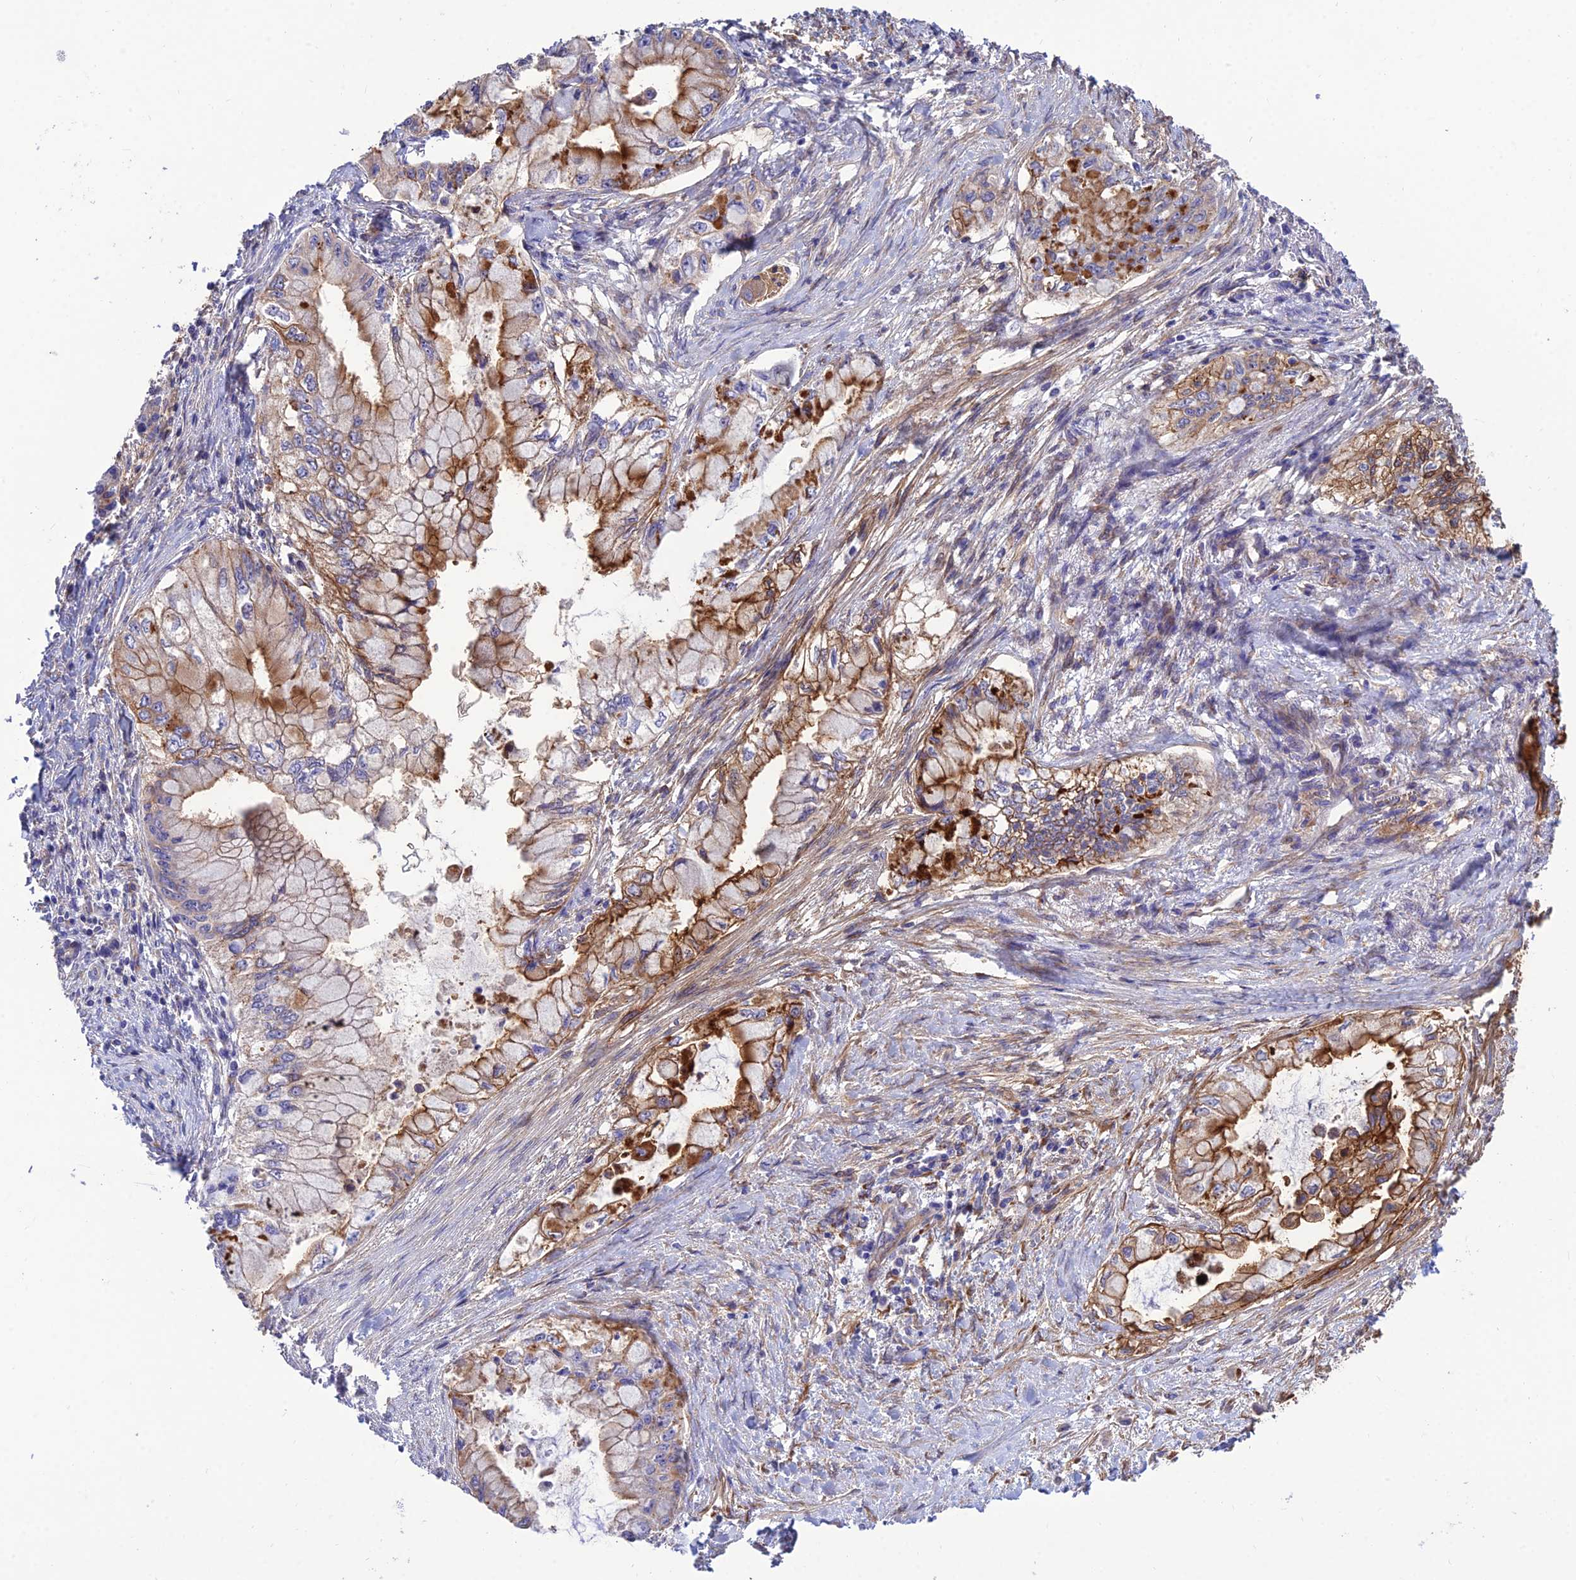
{"staining": {"intensity": "strong", "quantity": "25%-75%", "location": "cytoplasmic/membranous"}, "tissue": "pancreatic cancer", "cell_type": "Tumor cells", "image_type": "cancer", "snomed": [{"axis": "morphology", "description": "Adenocarcinoma, NOS"}, {"axis": "topography", "description": "Pancreas"}], "caption": "Immunohistochemistry (IHC) of human pancreatic adenocarcinoma displays high levels of strong cytoplasmic/membranous positivity in about 25%-75% of tumor cells.", "gene": "CRTAP", "patient": {"sex": "male", "age": 48}}